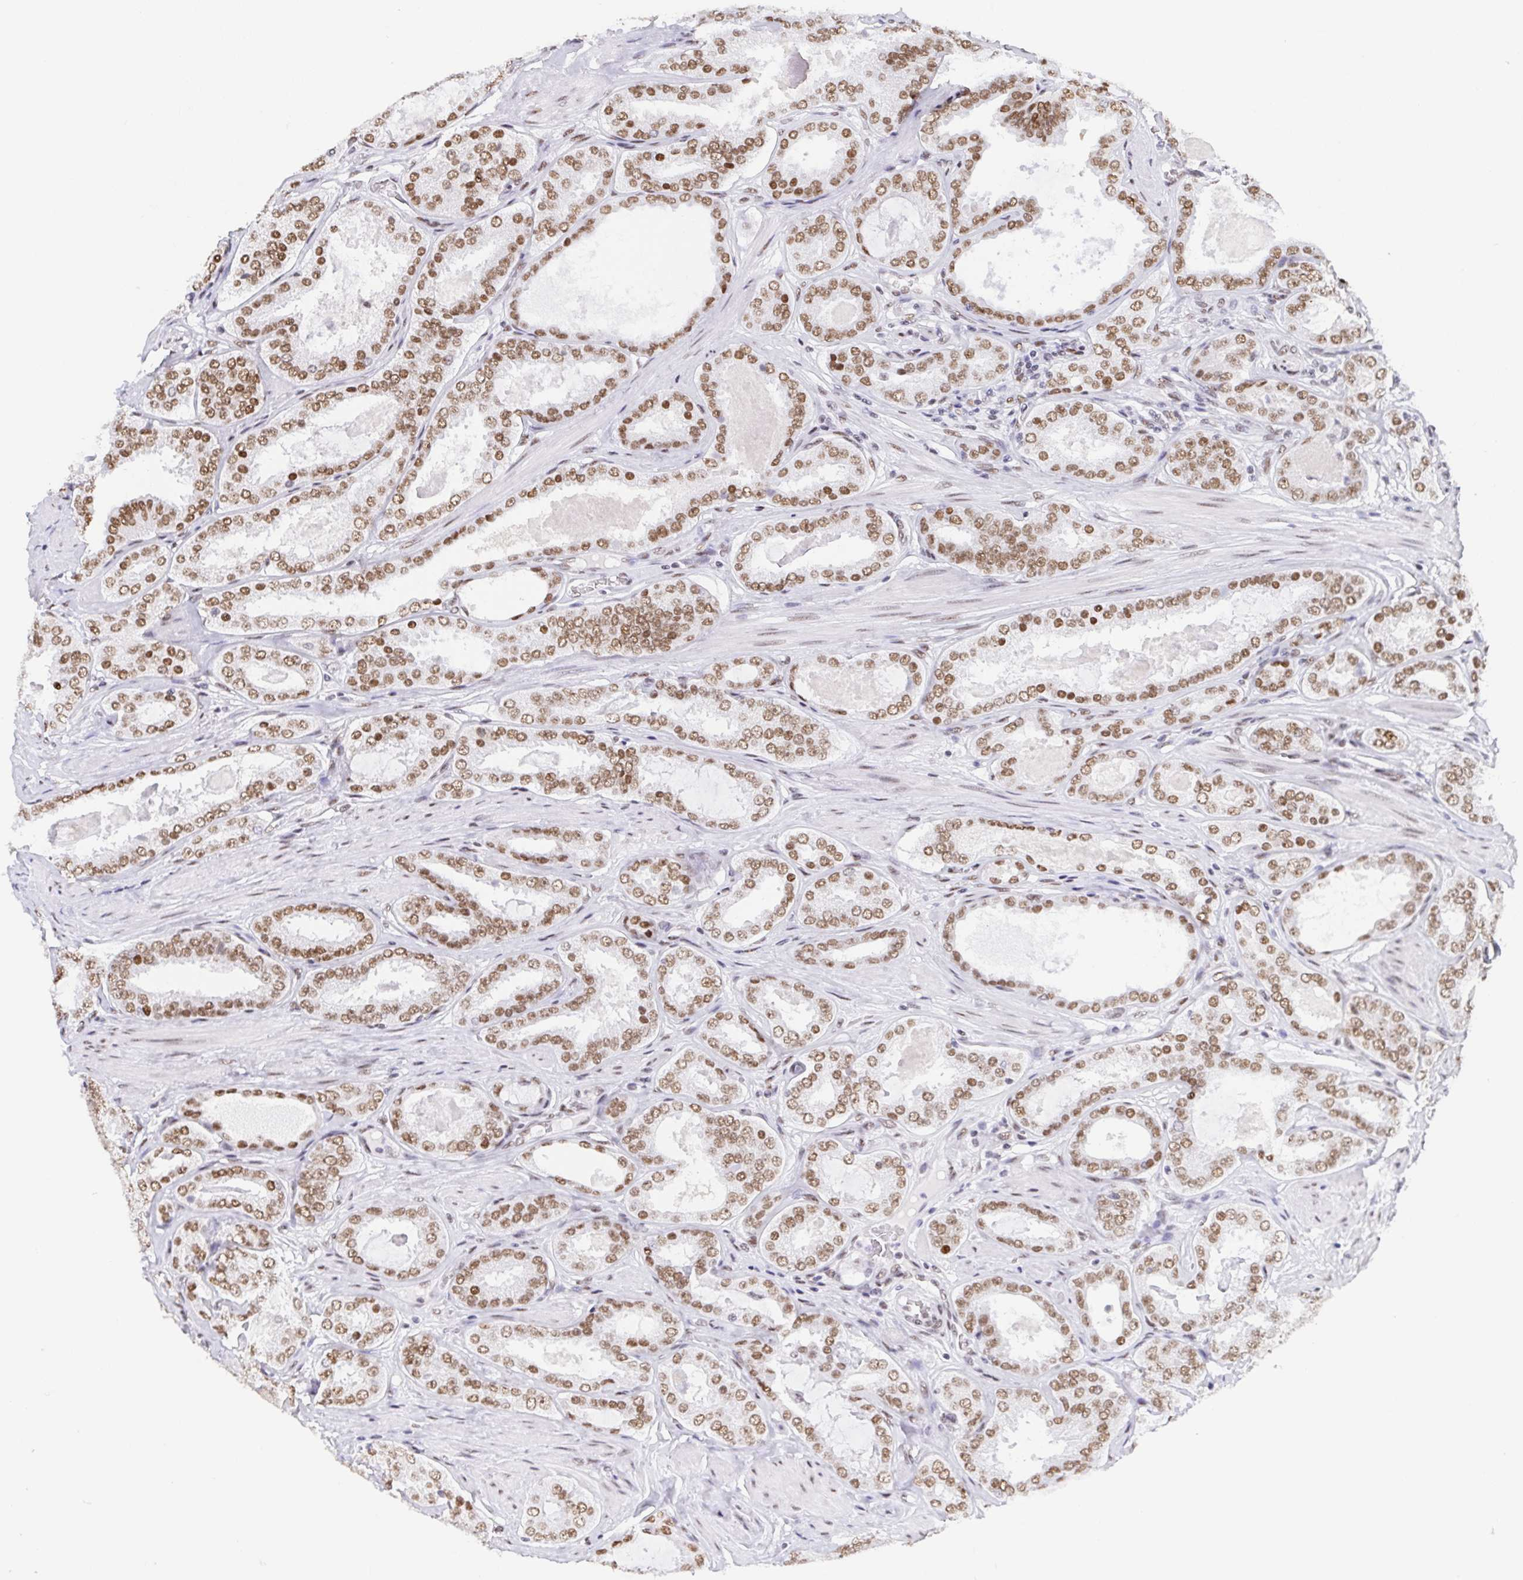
{"staining": {"intensity": "moderate", "quantity": ">75%", "location": "nuclear"}, "tissue": "prostate cancer", "cell_type": "Tumor cells", "image_type": "cancer", "snomed": [{"axis": "morphology", "description": "Adenocarcinoma, High grade"}, {"axis": "topography", "description": "Prostate"}], "caption": "Adenocarcinoma (high-grade) (prostate) was stained to show a protein in brown. There is medium levels of moderate nuclear positivity in about >75% of tumor cells.", "gene": "SLC7A10", "patient": {"sex": "male", "age": 63}}